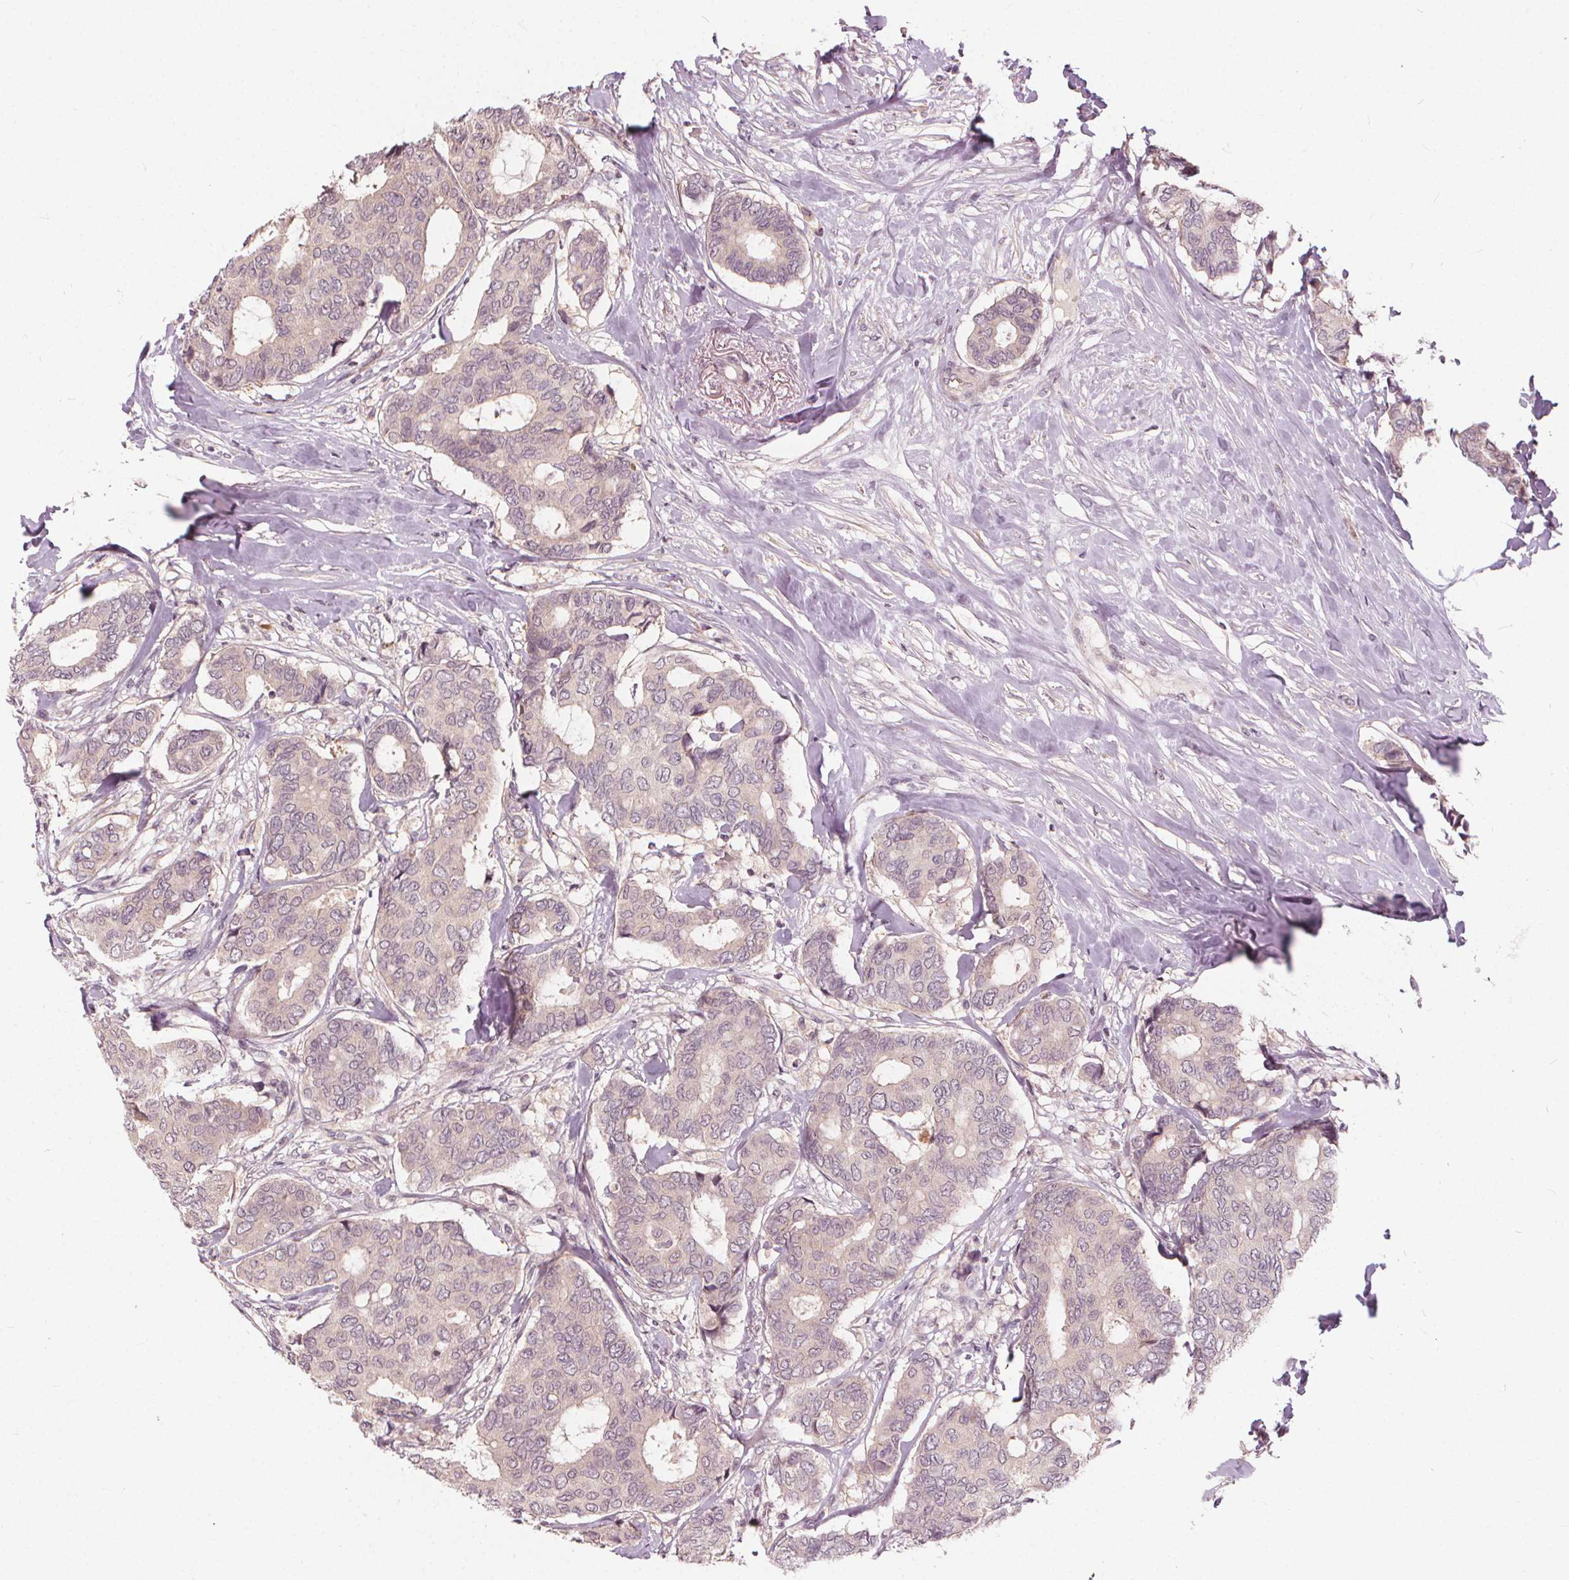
{"staining": {"intensity": "negative", "quantity": "none", "location": "none"}, "tissue": "breast cancer", "cell_type": "Tumor cells", "image_type": "cancer", "snomed": [{"axis": "morphology", "description": "Duct carcinoma"}, {"axis": "topography", "description": "Breast"}], "caption": "Tumor cells show no significant protein expression in invasive ductal carcinoma (breast).", "gene": "IPO13", "patient": {"sex": "female", "age": 75}}